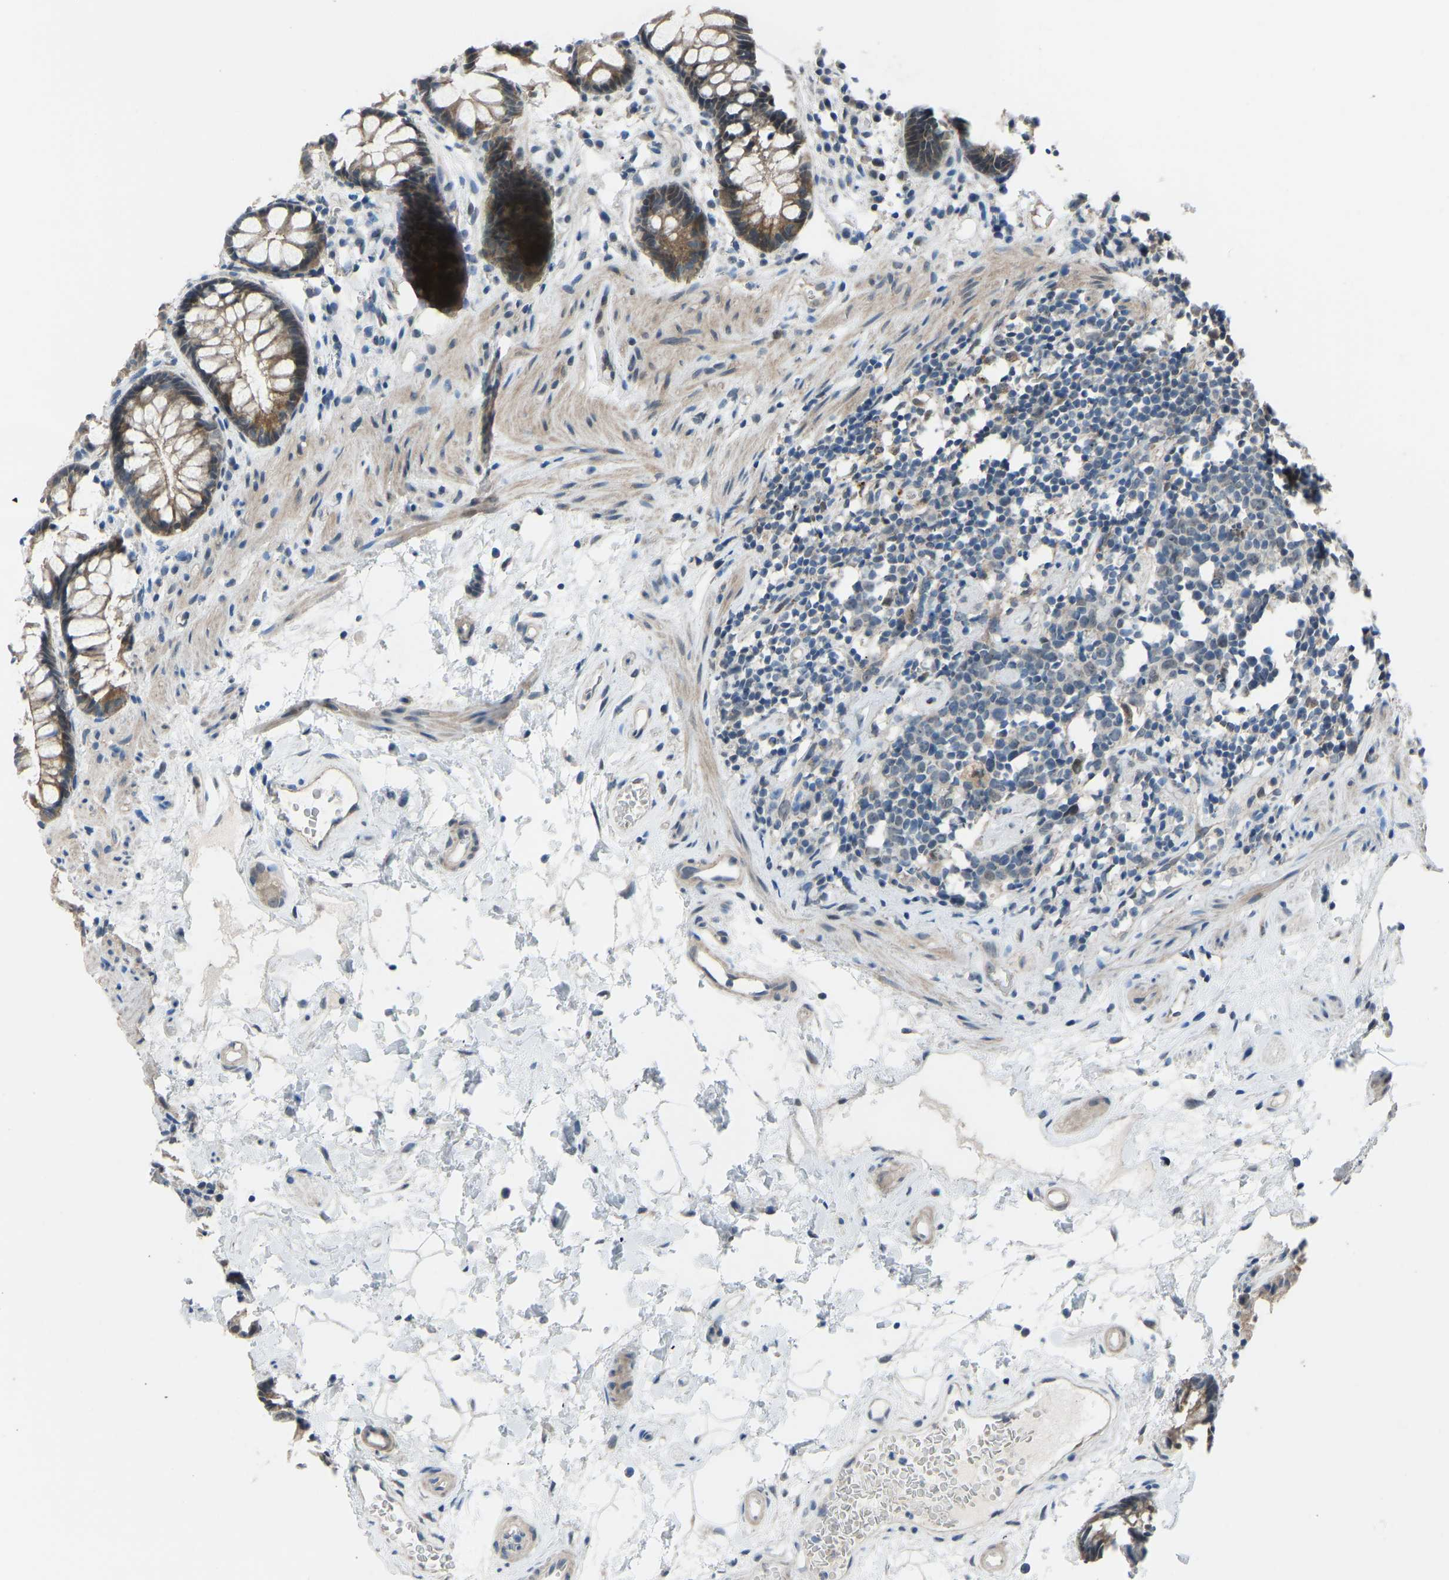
{"staining": {"intensity": "moderate", "quantity": ">75%", "location": "cytoplasmic/membranous"}, "tissue": "rectum", "cell_type": "Glandular cells", "image_type": "normal", "snomed": [{"axis": "morphology", "description": "Normal tissue, NOS"}, {"axis": "topography", "description": "Rectum"}], "caption": "Moderate cytoplasmic/membranous protein positivity is seen in approximately >75% of glandular cells in rectum.", "gene": "CDK2AP1", "patient": {"sex": "male", "age": 64}}